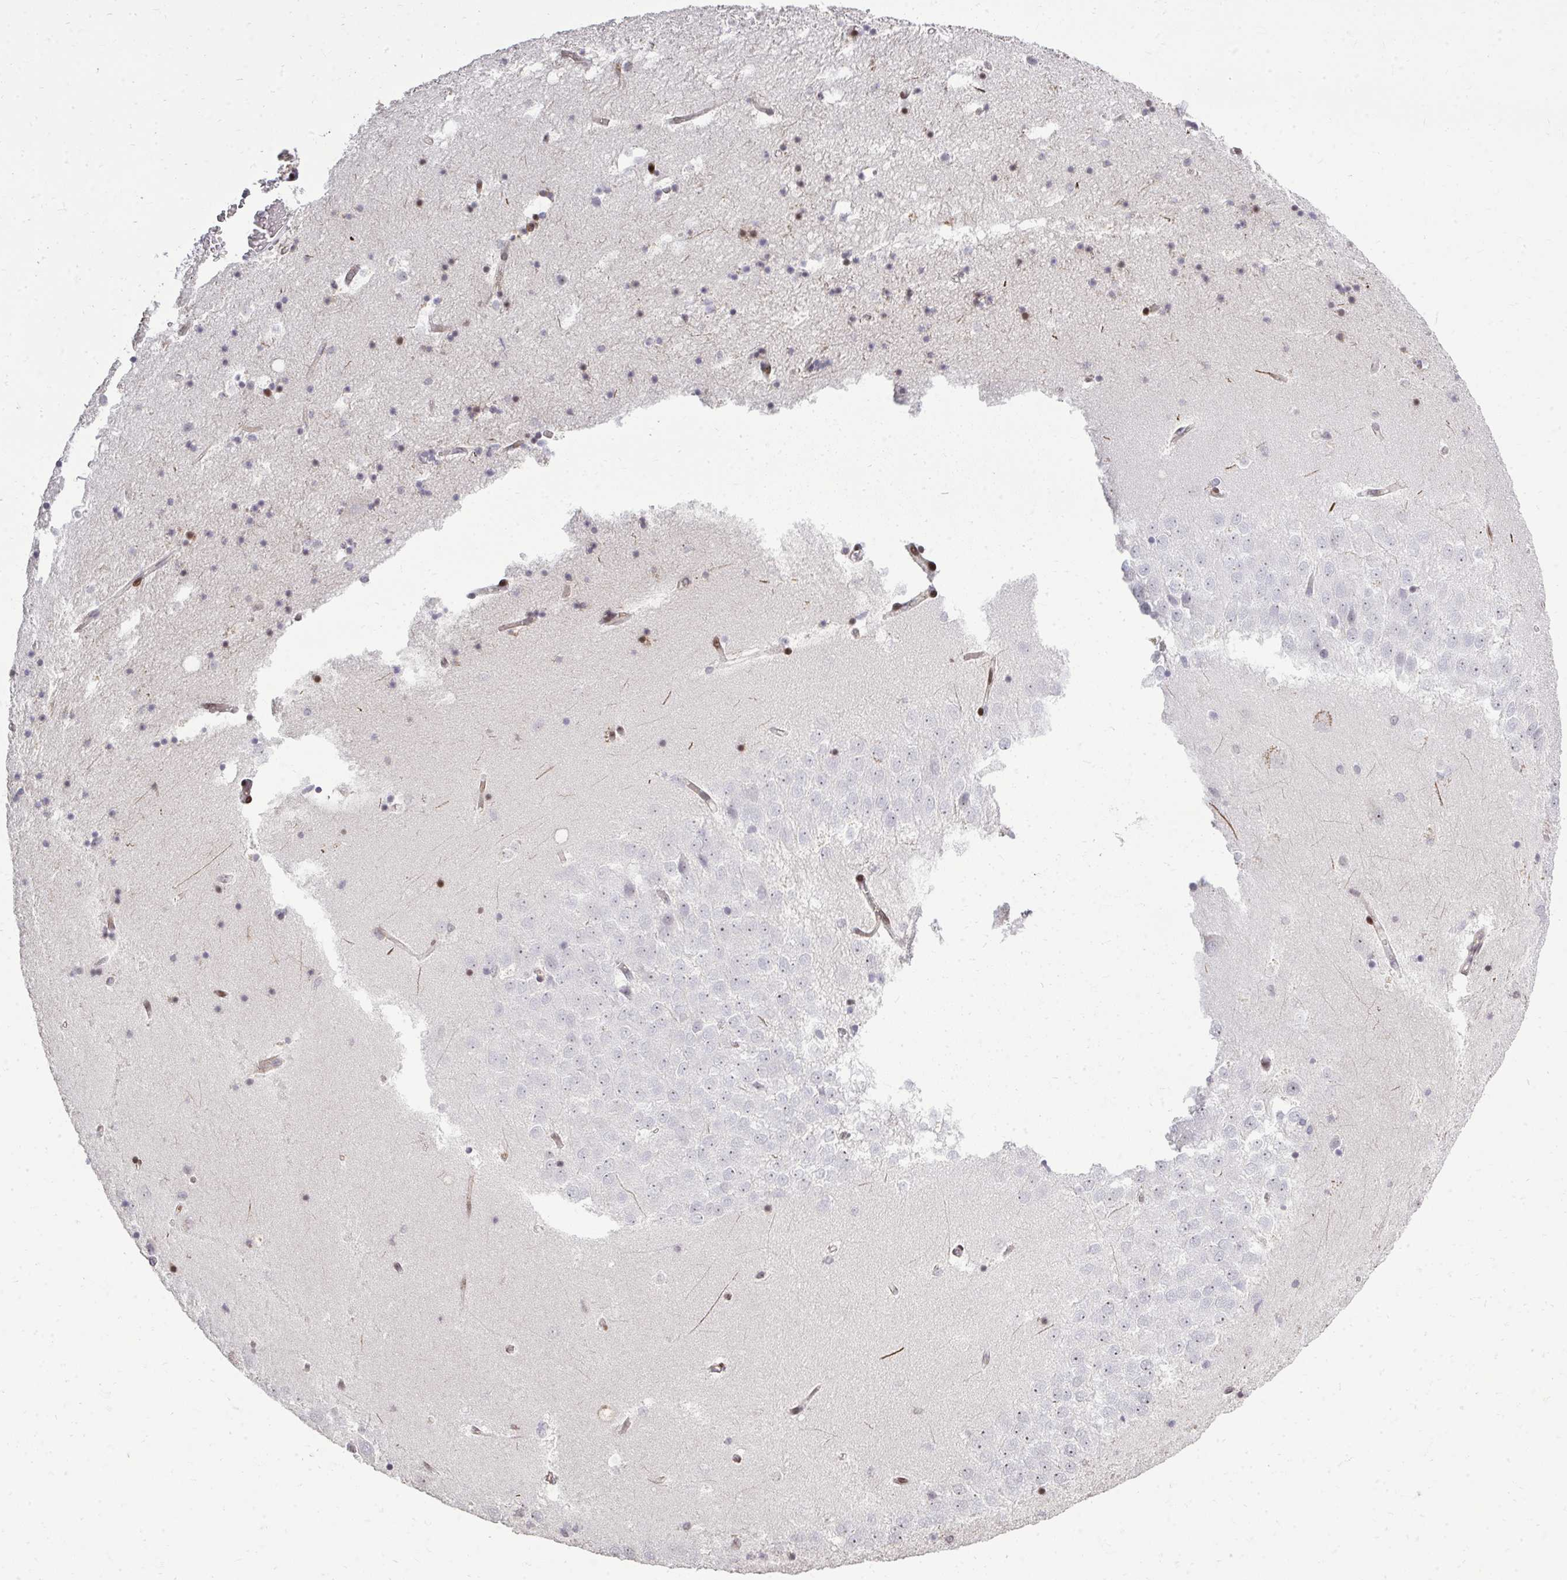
{"staining": {"intensity": "moderate", "quantity": "<25%", "location": "nuclear"}, "tissue": "hippocampus", "cell_type": "Glial cells", "image_type": "normal", "snomed": [{"axis": "morphology", "description": "Normal tissue, NOS"}, {"axis": "topography", "description": "Hippocampus"}], "caption": "Immunohistochemical staining of unremarkable human hippocampus shows <25% levels of moderate nuclear protein positivity in approximately <25% of glial cells.", "gene": "FOXN3", "patient": {"sex": "male", "age": 58}}